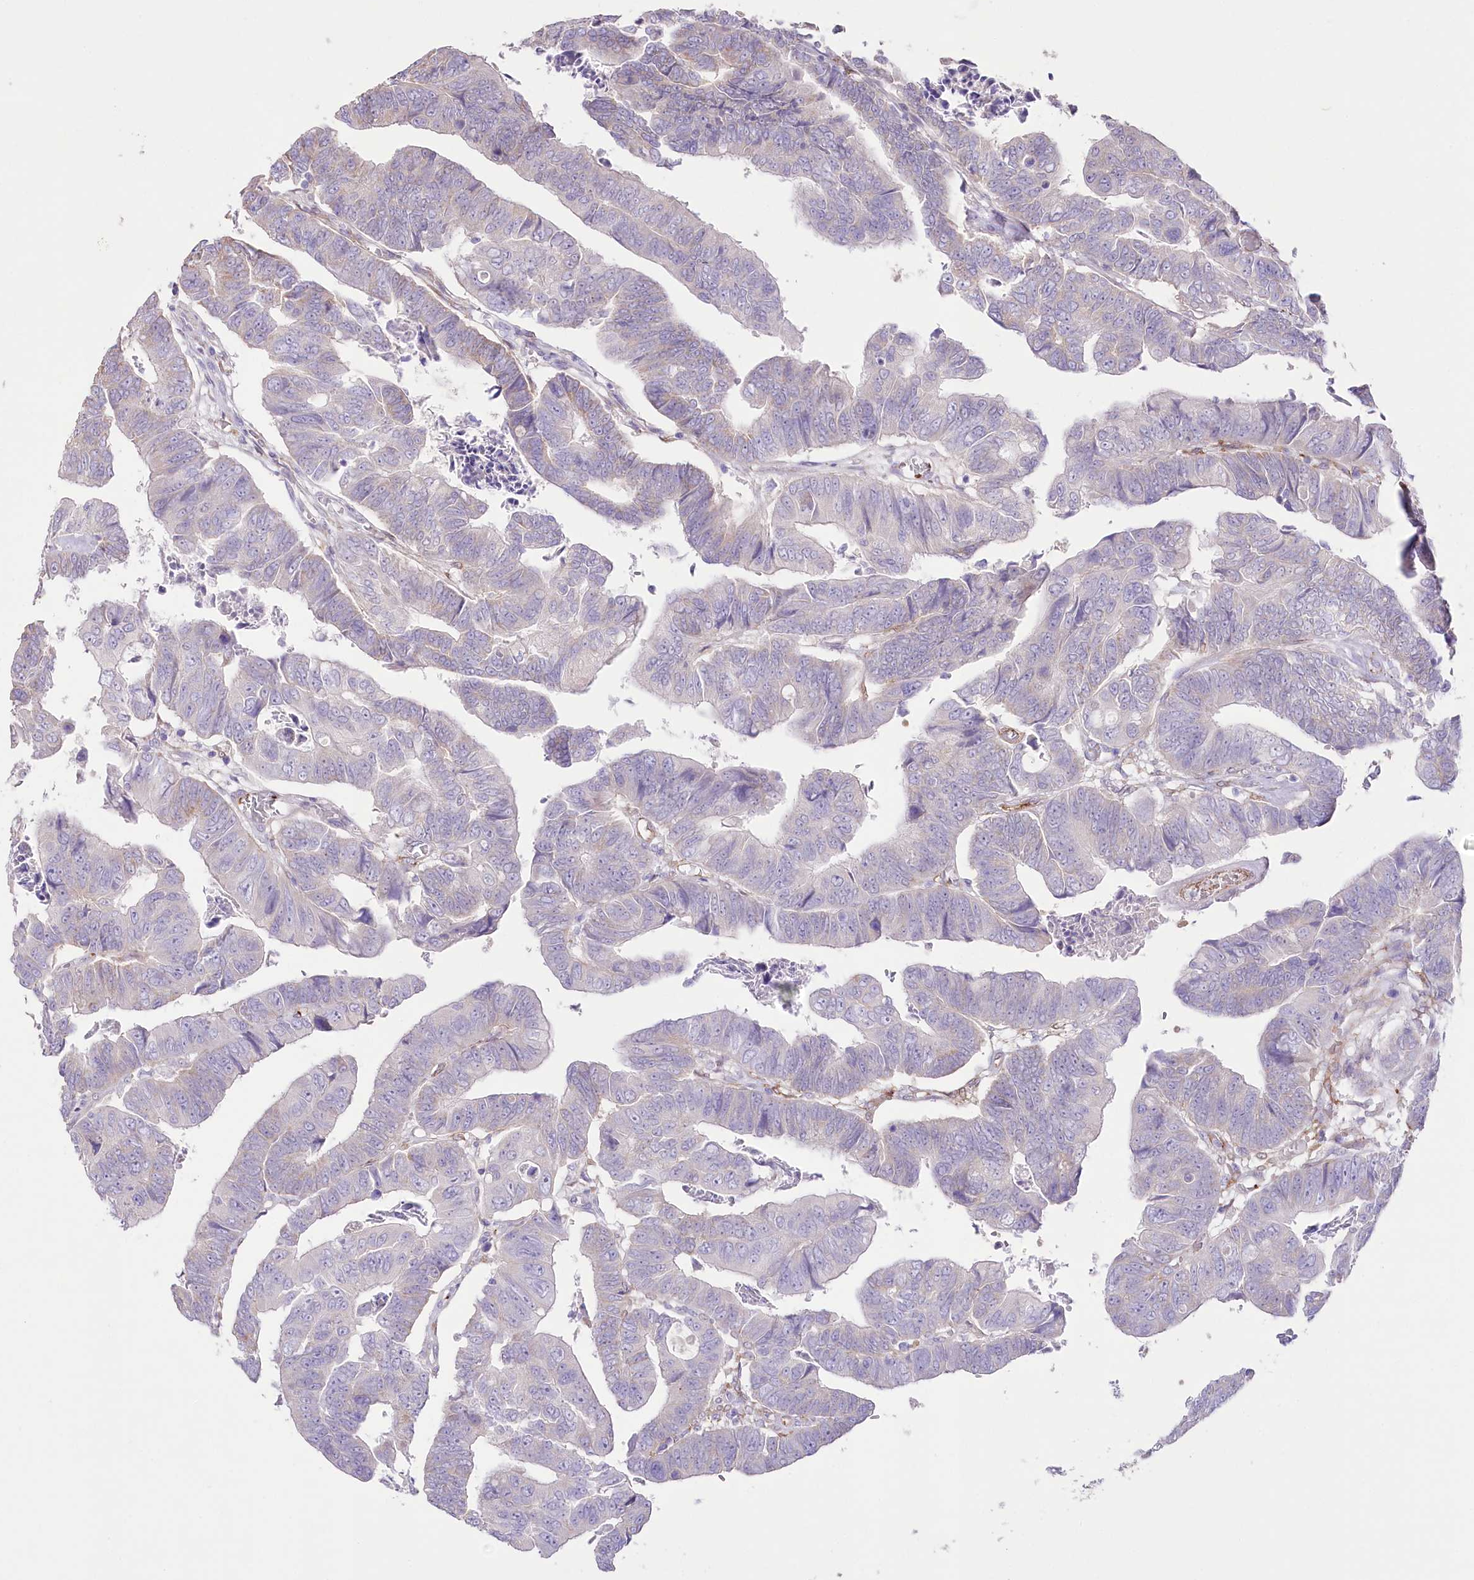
{"staining": {"intensity": "negative", "quantity": "none", "location": "none"}, "tissue": "colorectal cancer", "cell_type": "Tumor cells", "image_type": "cancer", "snomed": [{"axis": "morphology", "description": "Adenocarcinoma, NOS"}, {"axis": "topography", "description": "Rectum"}], "caption": "This is a micrograph of IHC staining of colorectal adenocarcinoma, which shows no expression in tumor cells. The staining is performed using DAB brown chromogen with nuclei counter-stained in using hematoxylin.", "gene": "SLC39A10", "patient": {"sex": "female", "age": 65}}